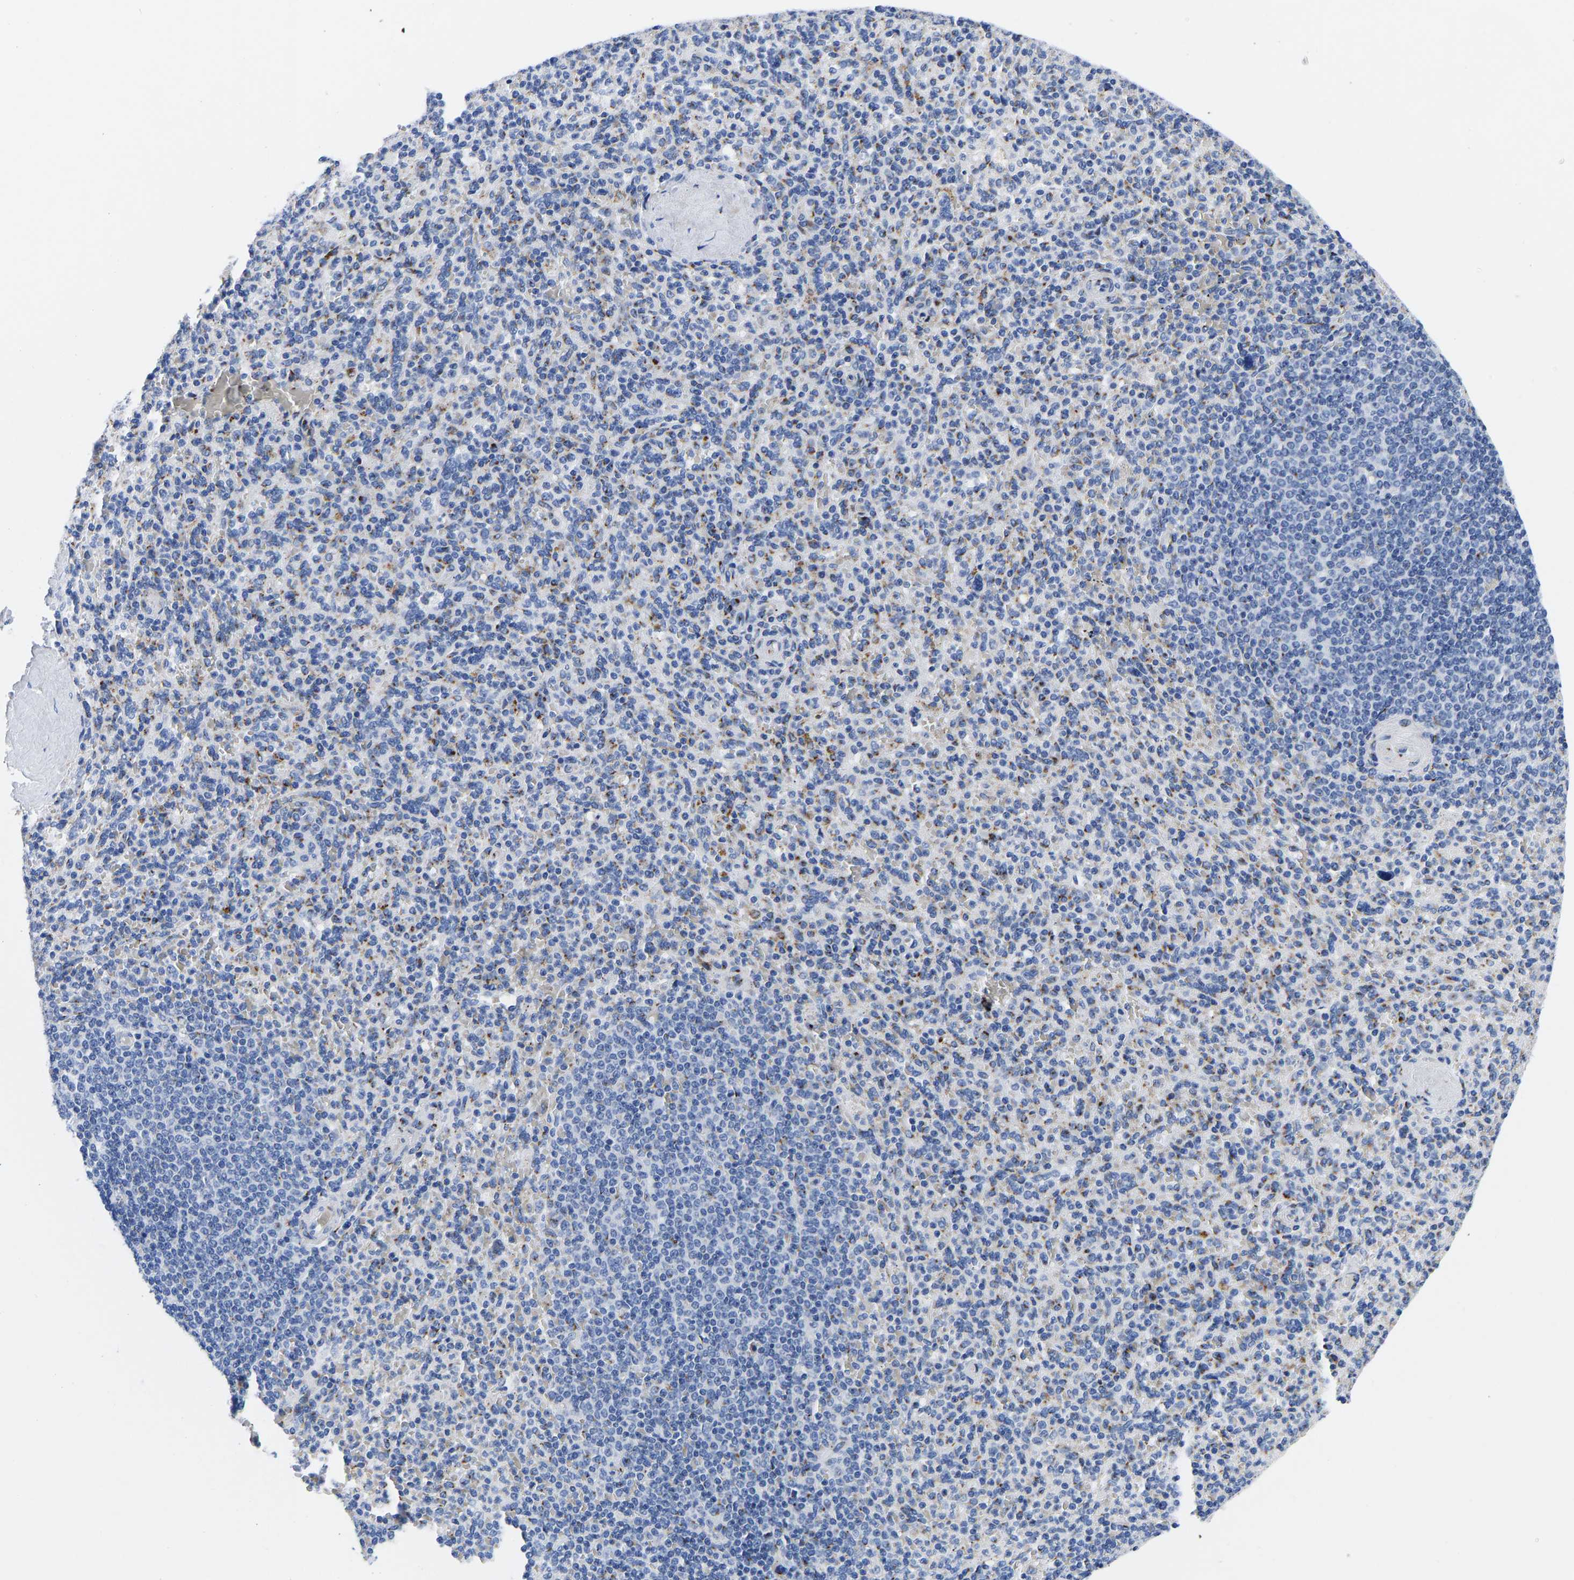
{"staining": {"intensity": "moderate", "quantity": "25%-75%", "location": "cytoplasmic/membranous"}, "tissue": "spleen", "cell_type": "Cells in red pulp", "image_type": "normal", "snomed": [{"axis": "morphology", "description": "Normal tissue, NOS"}, {"axis": "topography", "description": "Spleen"}], "caption": "Moderate cytoplasmic/membranous protein staining is seen in about 25%-75% of cells in red pulp in spleen. (IHC, brightfield microscopy, high magnification).", "gene": "TMEM87A", "patient": {"sex": "male", "age": 36}}